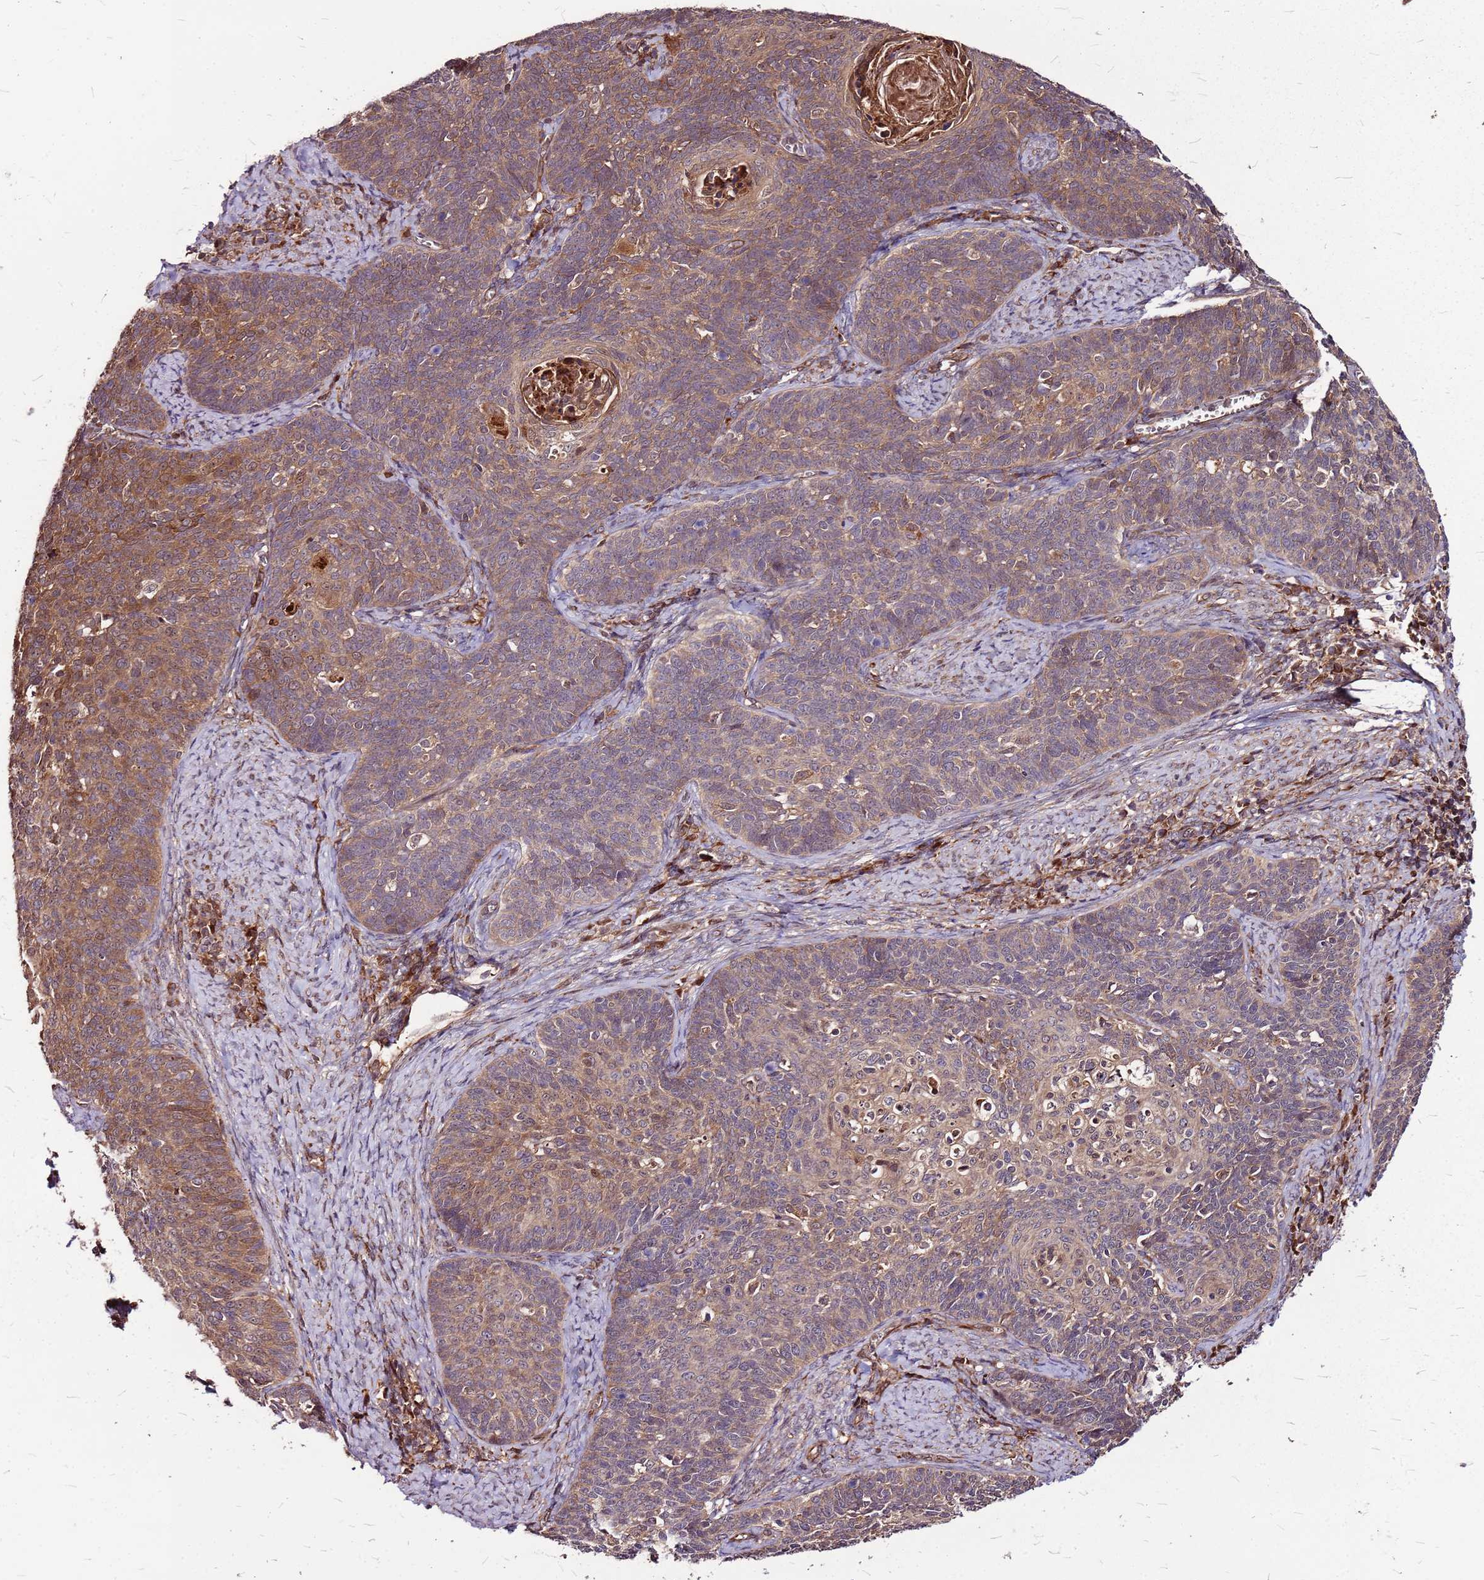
{"staining": {"intensity": "moderate", "quantity": ">75%", "location": "cytoplasmic/membranous"}, "tissue": "cervical cancer", "cell_type": "Tumor cells", "image_type": "cancer", "snomed": [{"axis": "morphology", "description": "Normal tissue, NOS"}, {"axis": "morphology", "description": "Squamous cell carcinoma, NOS"}, {"axis": "topography", "description": "Cervix"}], "caption": "Immunohistochemical staining of squamous cell carcinoma (cervical) shows medium levels of moderate cytoplasmic/membranous protein expression in about >75% of tumor cells.", "gene": "LYPLAL1", "patient": {"sex": "female", "age": 39}}